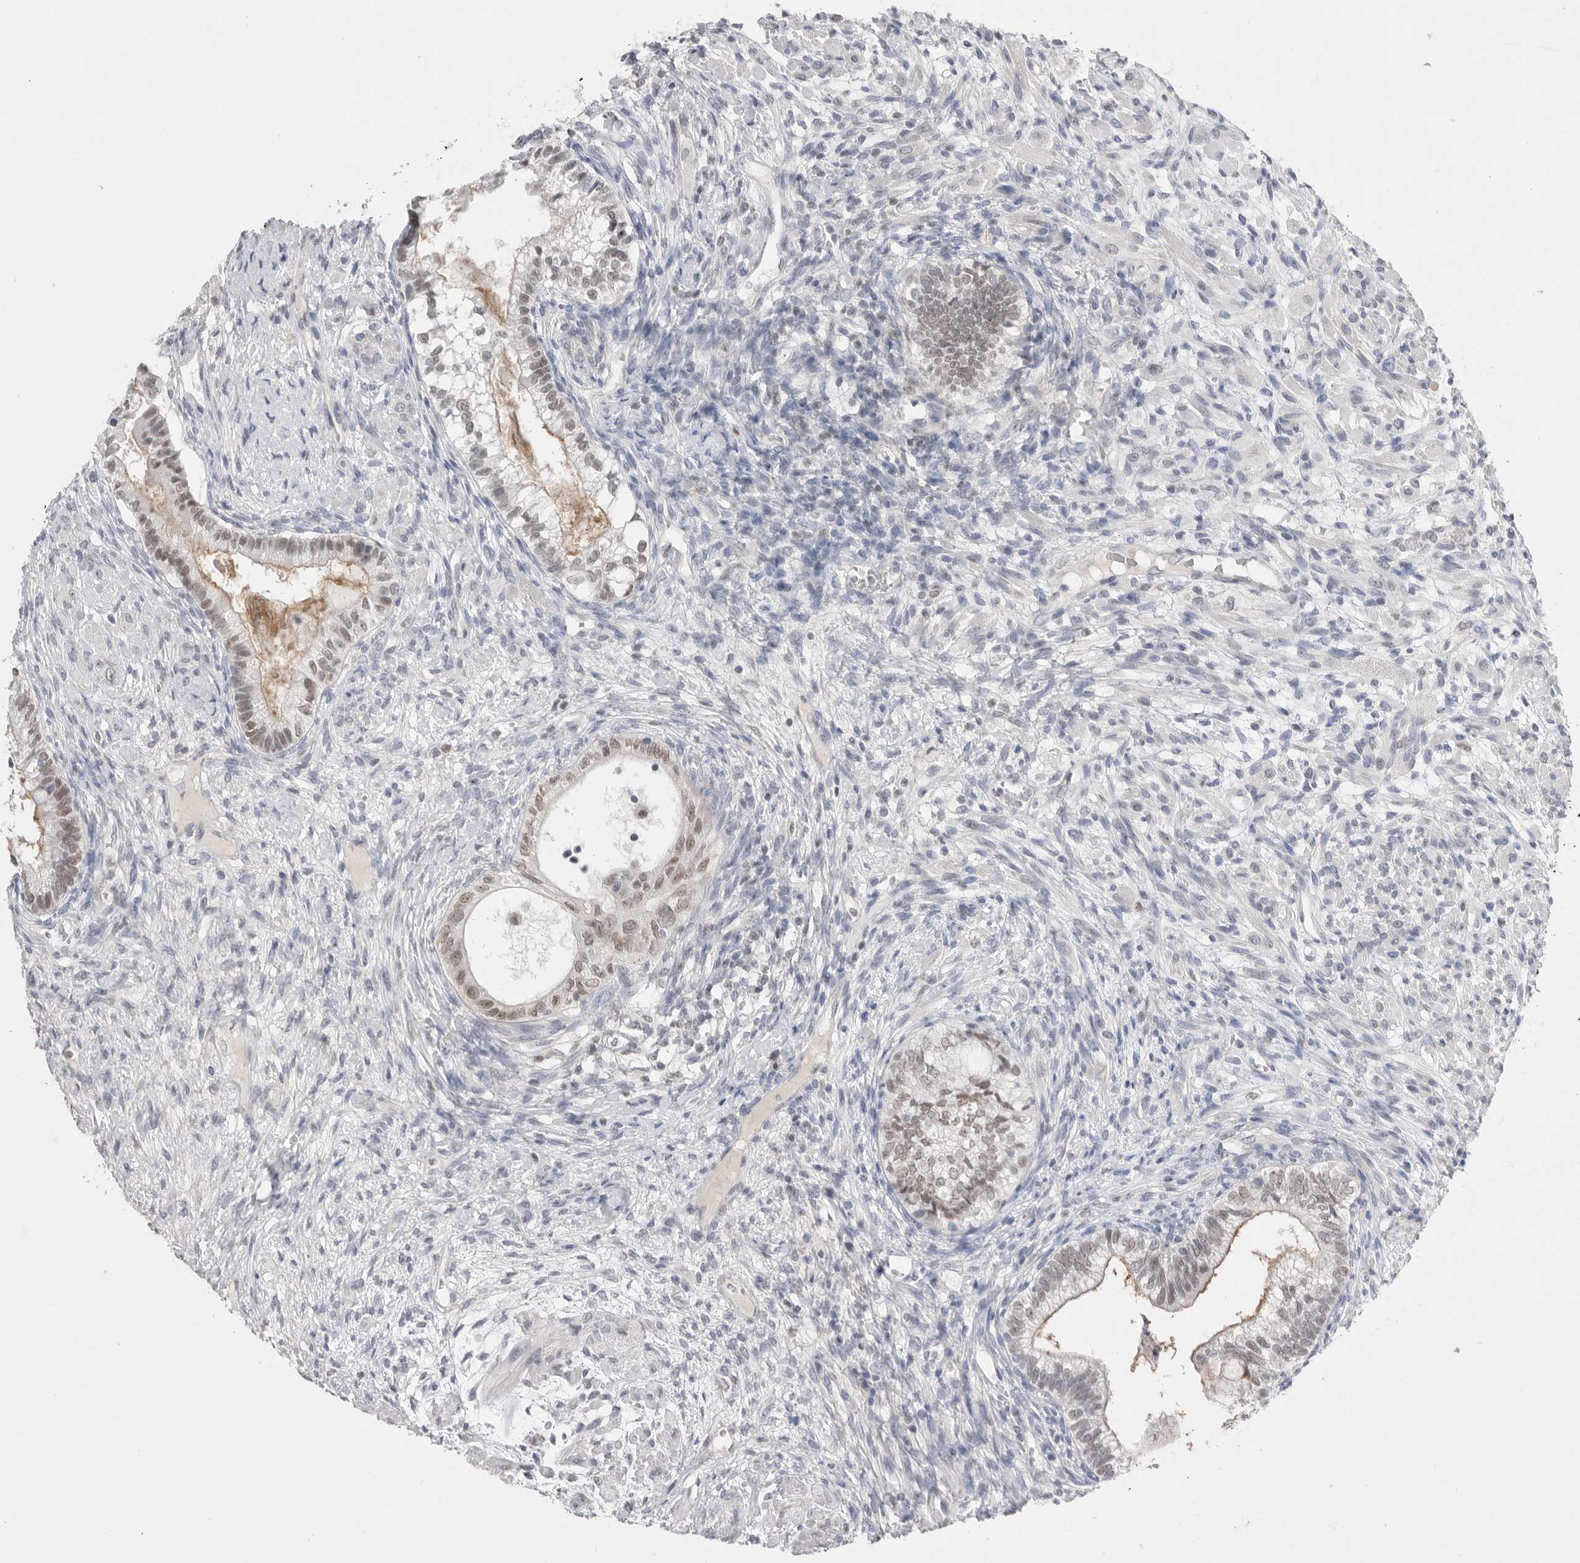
{"staining": {"intensity": "weak", "quantity": ">75%", "location": "nuclear"}, "tissue": "testis cancer", "cell_type": "Tumor cells", "image_type": "cancer", "snomed": [{"axis": "morphology", "description": "Seminoma, NOS"}, {"axis": "morphology", "description": "Carcinoma, Embryonal, NOS"}, {"axis": "topography", "description": "Testis"}], "caption": "Weak nuclear expression for a protein is appreciated in about >75% of tumor cells of testis cancer (embryonal carcinoma) using immunohistochemistry (IHC).", "gene": "ZBTB7B", "patient": {"sex": "male", "age": 28}}